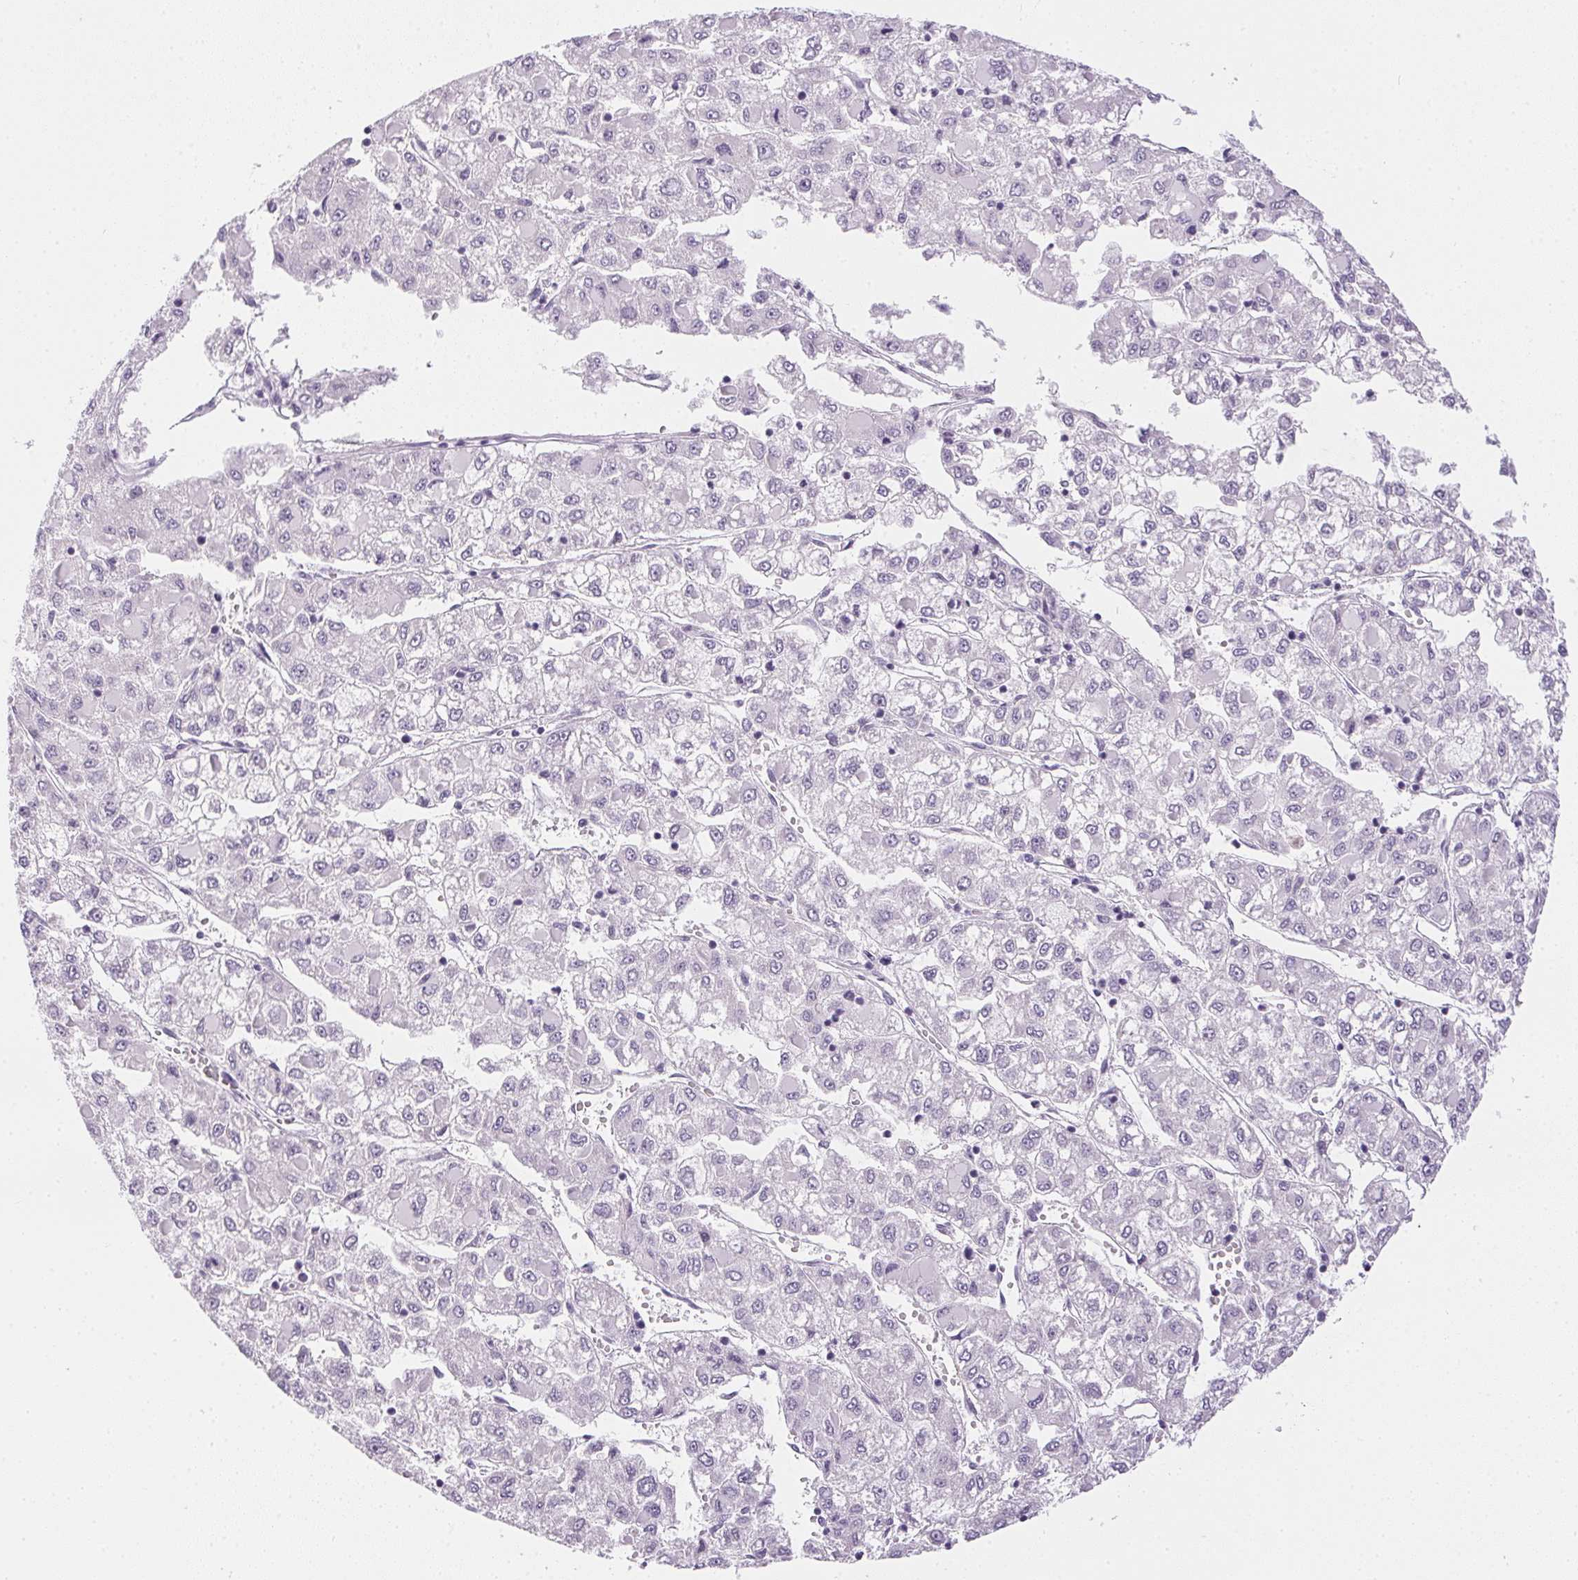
{"staining": {"intensity": "negative", "quantity": "none", "location": "none"}, "tissue": "liver cancer", "cell_type": "Tumor cells", "image_type": "cancer", "snomed": [{"axis": "morphology", "description": "Carcinoma, Hepatocellular, NOS"}, {"axis": "topography", "description": "Liver"}], "caption": "Tumor cells show no significant protein positivity in hepatocellular carcinoma (liver).", "gene": "GSDMC", "patient": {"sex": "male", "age": 40}}